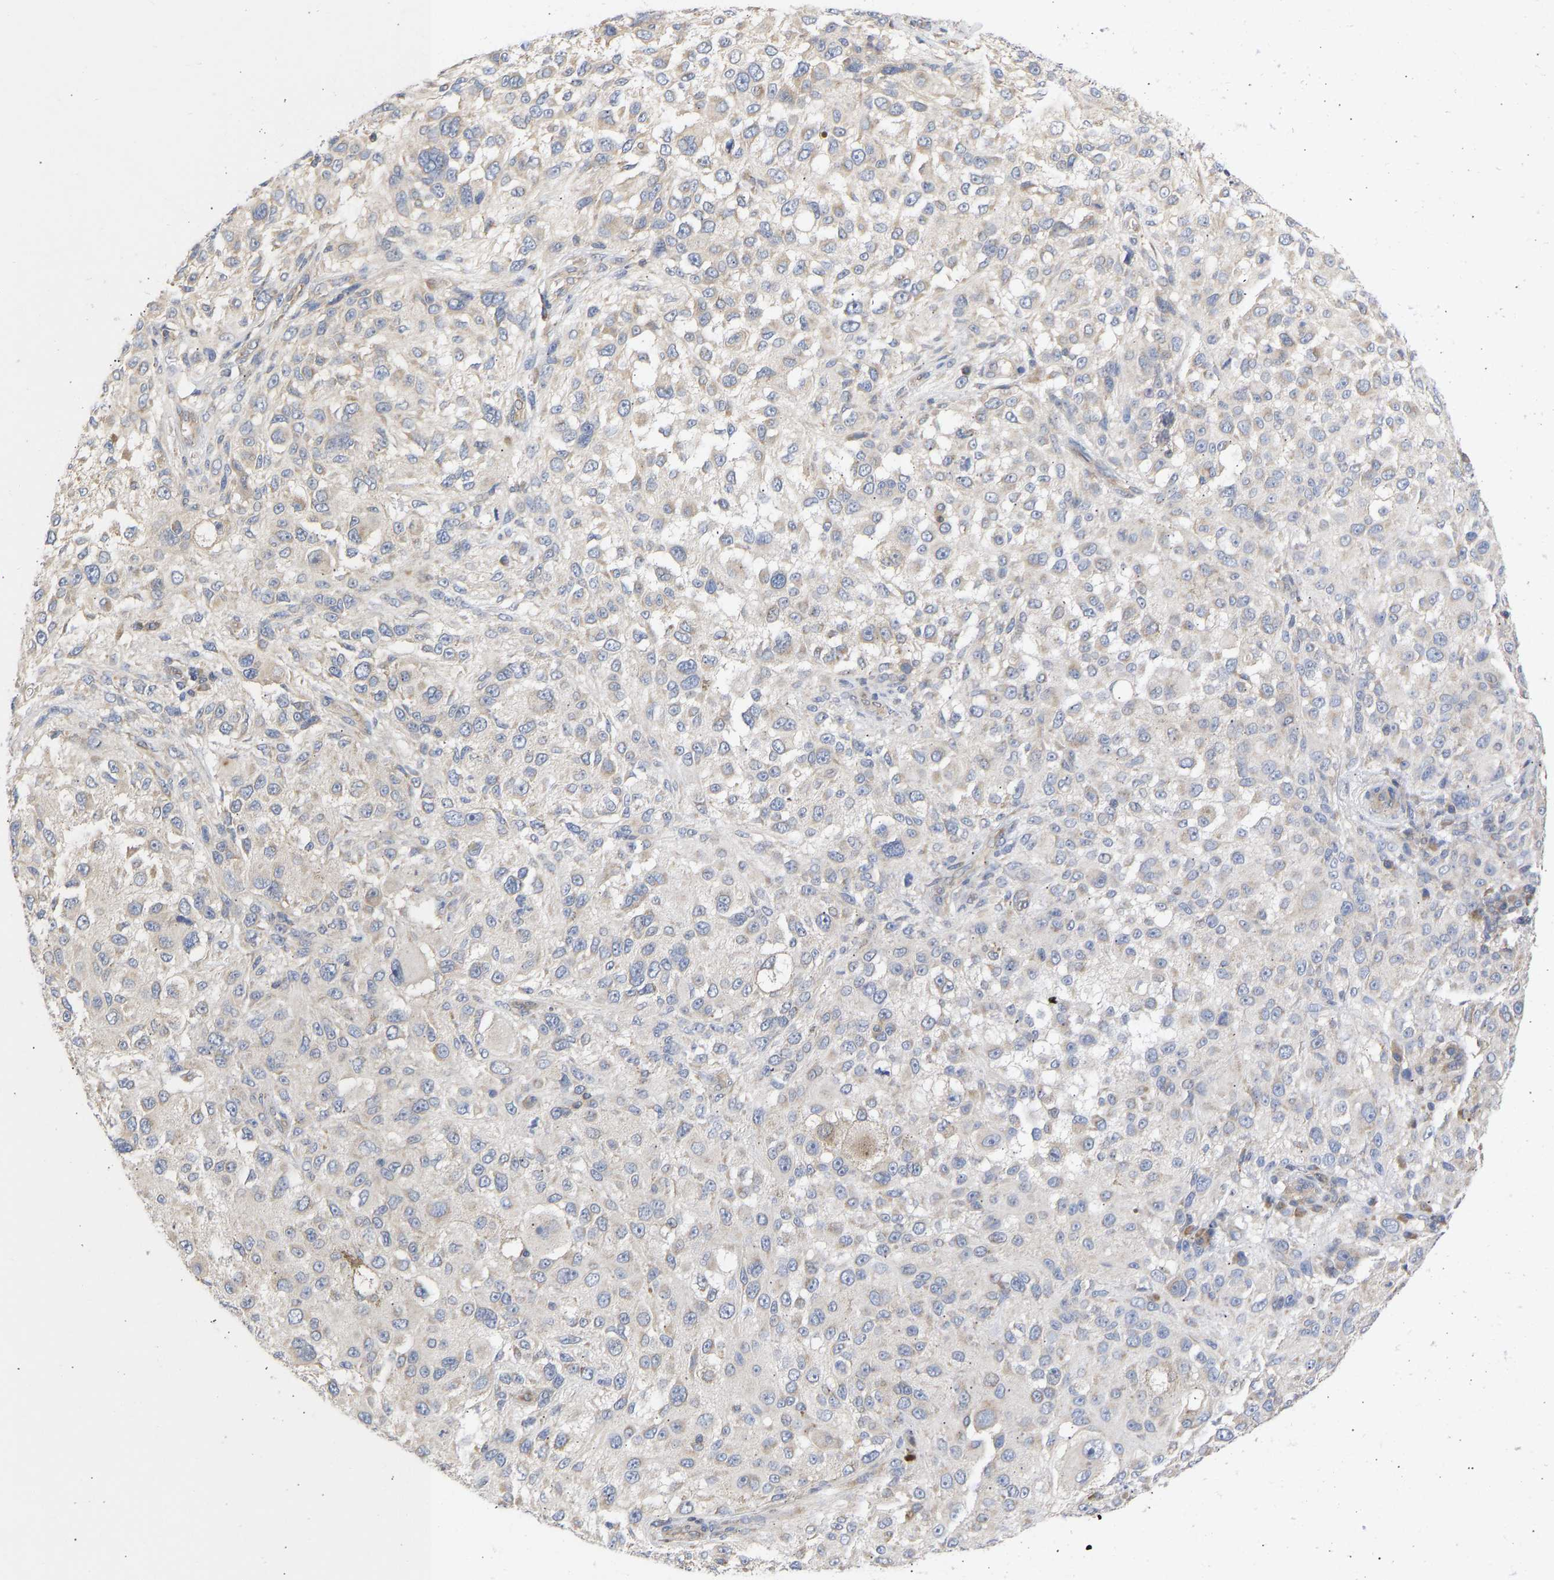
{"staining": {"intensity": "negative", "quantity": "none", "location": "none"}, "tissue": "melanoma", "cell_type": "Tumor cells", "image_type": "cancer", "snomed": [{"axis": "morphology", "description": "Necrosis, NOS"}, {"axis": "morphology", "description": "Malignant melanoma, NOS"}, {"axis": "topography", "description": "Skin"}], "caption": "The immunohistochemistry (IHC) micrograph has no significant expression in tumor cells of malignant melanoma tissue. (DAB immunohistochemistry with hematoxylin counter stain).", "gene": "MAP2K3", "patient": {"sex": "female", "age": 87}}